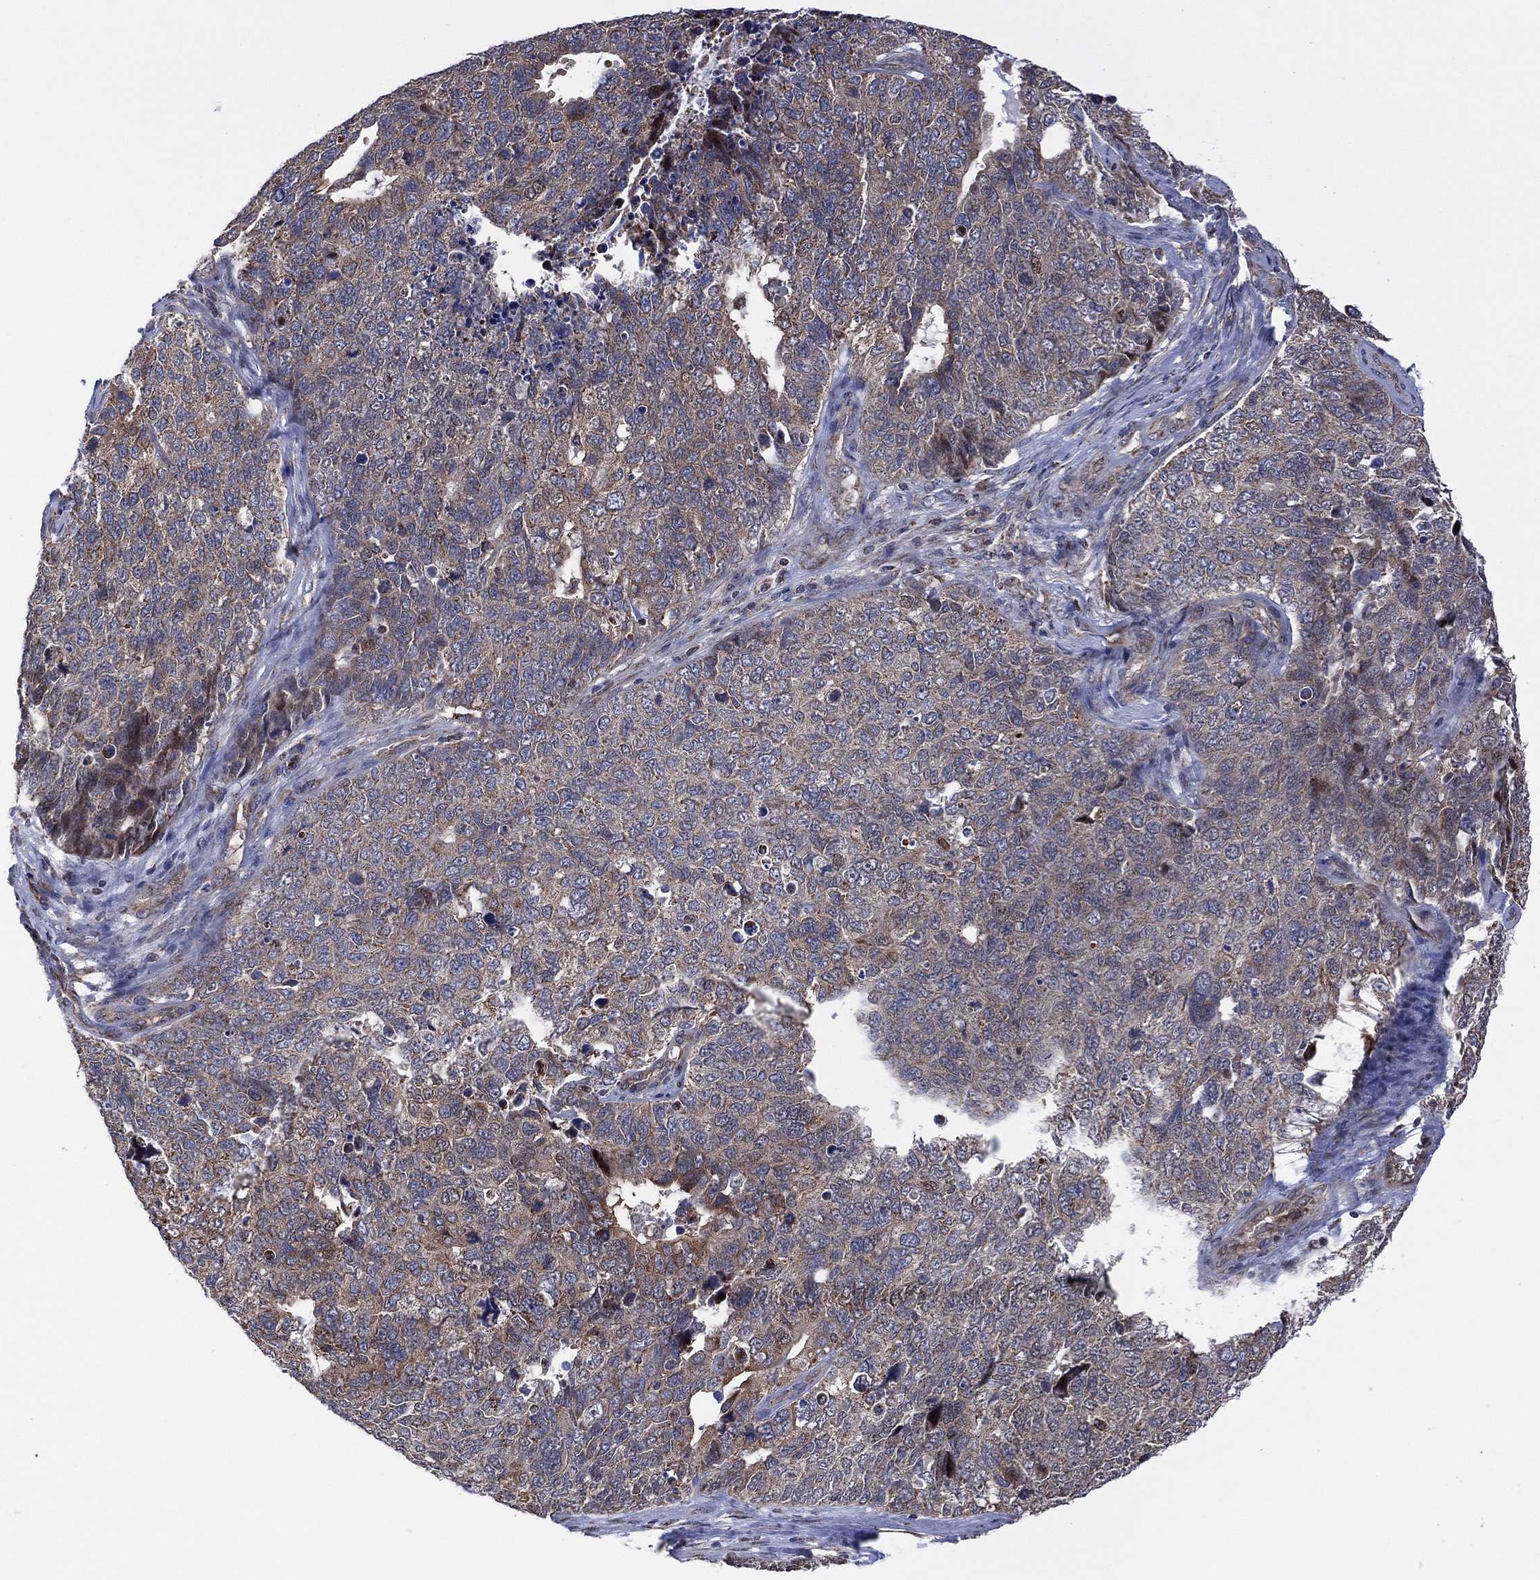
{"staining": {"intensity": "weak", "quantity": "25%-75%", "location": "cytoplasmic/membranous"}, "tissue": "cervical cancer", "cell_type": "Tumor cells", "image_type": "cancer", "snomed": [{"axis": "morphology", "description": "Squamous cell carcinoma, NOS"}, {"axis": "topography", "description": "Cervix"}], "caption": "An immunohistochemistry image of tumor tissue is shown. Protein staining in brown labels weak cytoplasmic/membranous positivity in cervical cancer (squamous cell carcinoma) within tumor cells.", "gene": "PIDD1", "patient": {"sex": "female", "age": 63}}